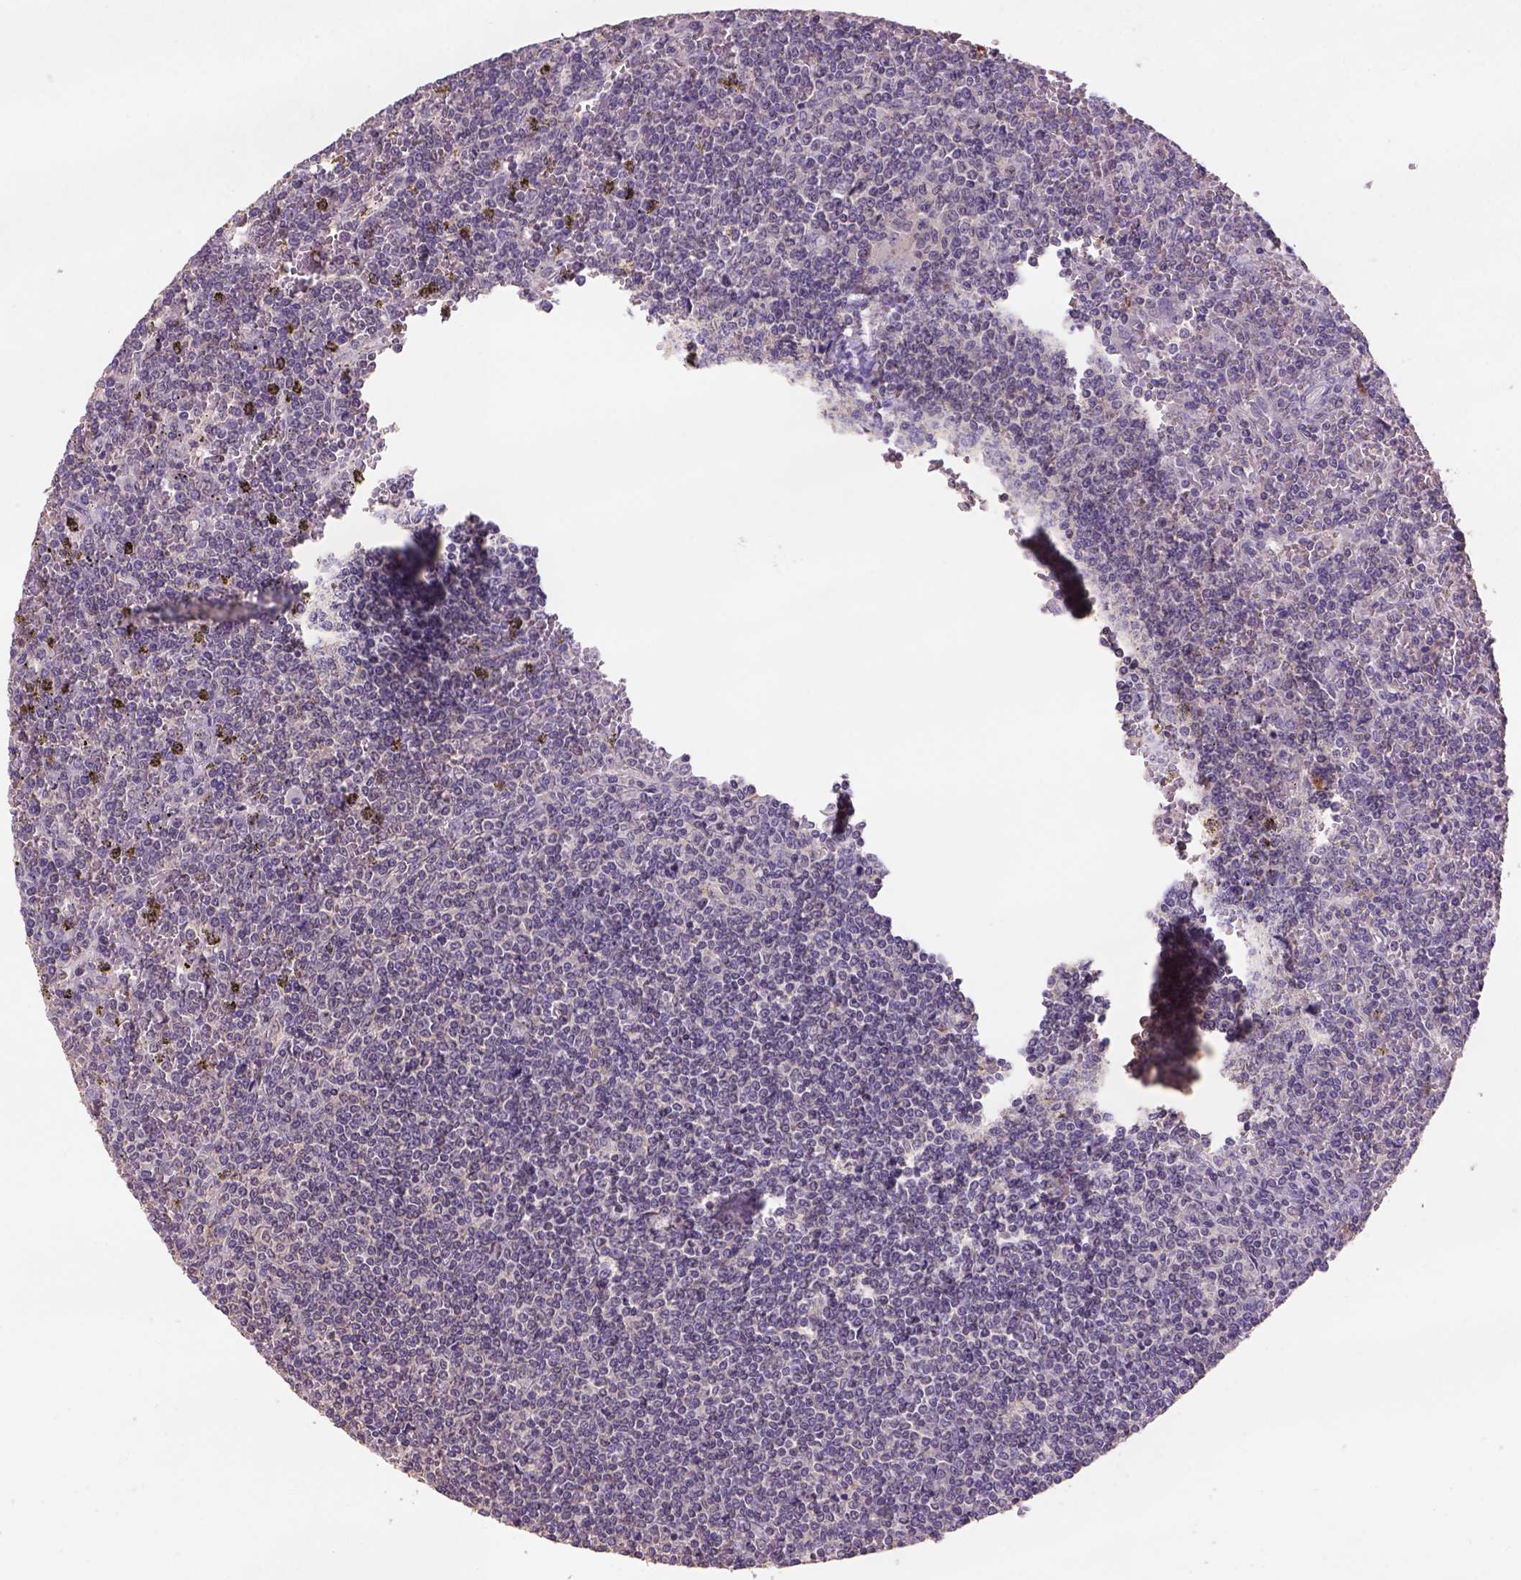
{"staining": {"intensity": "weak", "quantity": "25%-75%", "location": "cytoplasmic/membranous,nuclear"}, "tissue": "lymphoma", "cell_type": "Tumor cells", "image_type": "cancer", "snomed": [{"axis": "morphology", "description": "Malignant lymphoma, non-Hodgkin's type, Low grade"}, {"axis": "topography", "description": "Spleen"}], "caption": "Human lymphoma stained for a protein (brown) demonstrates weak cytoplasmic/membranous and nuclear positive staining in approximately 25%-75% of tumor cells.", "gene": "SCML4", "patient": {"sex": "female", "age": 19}}